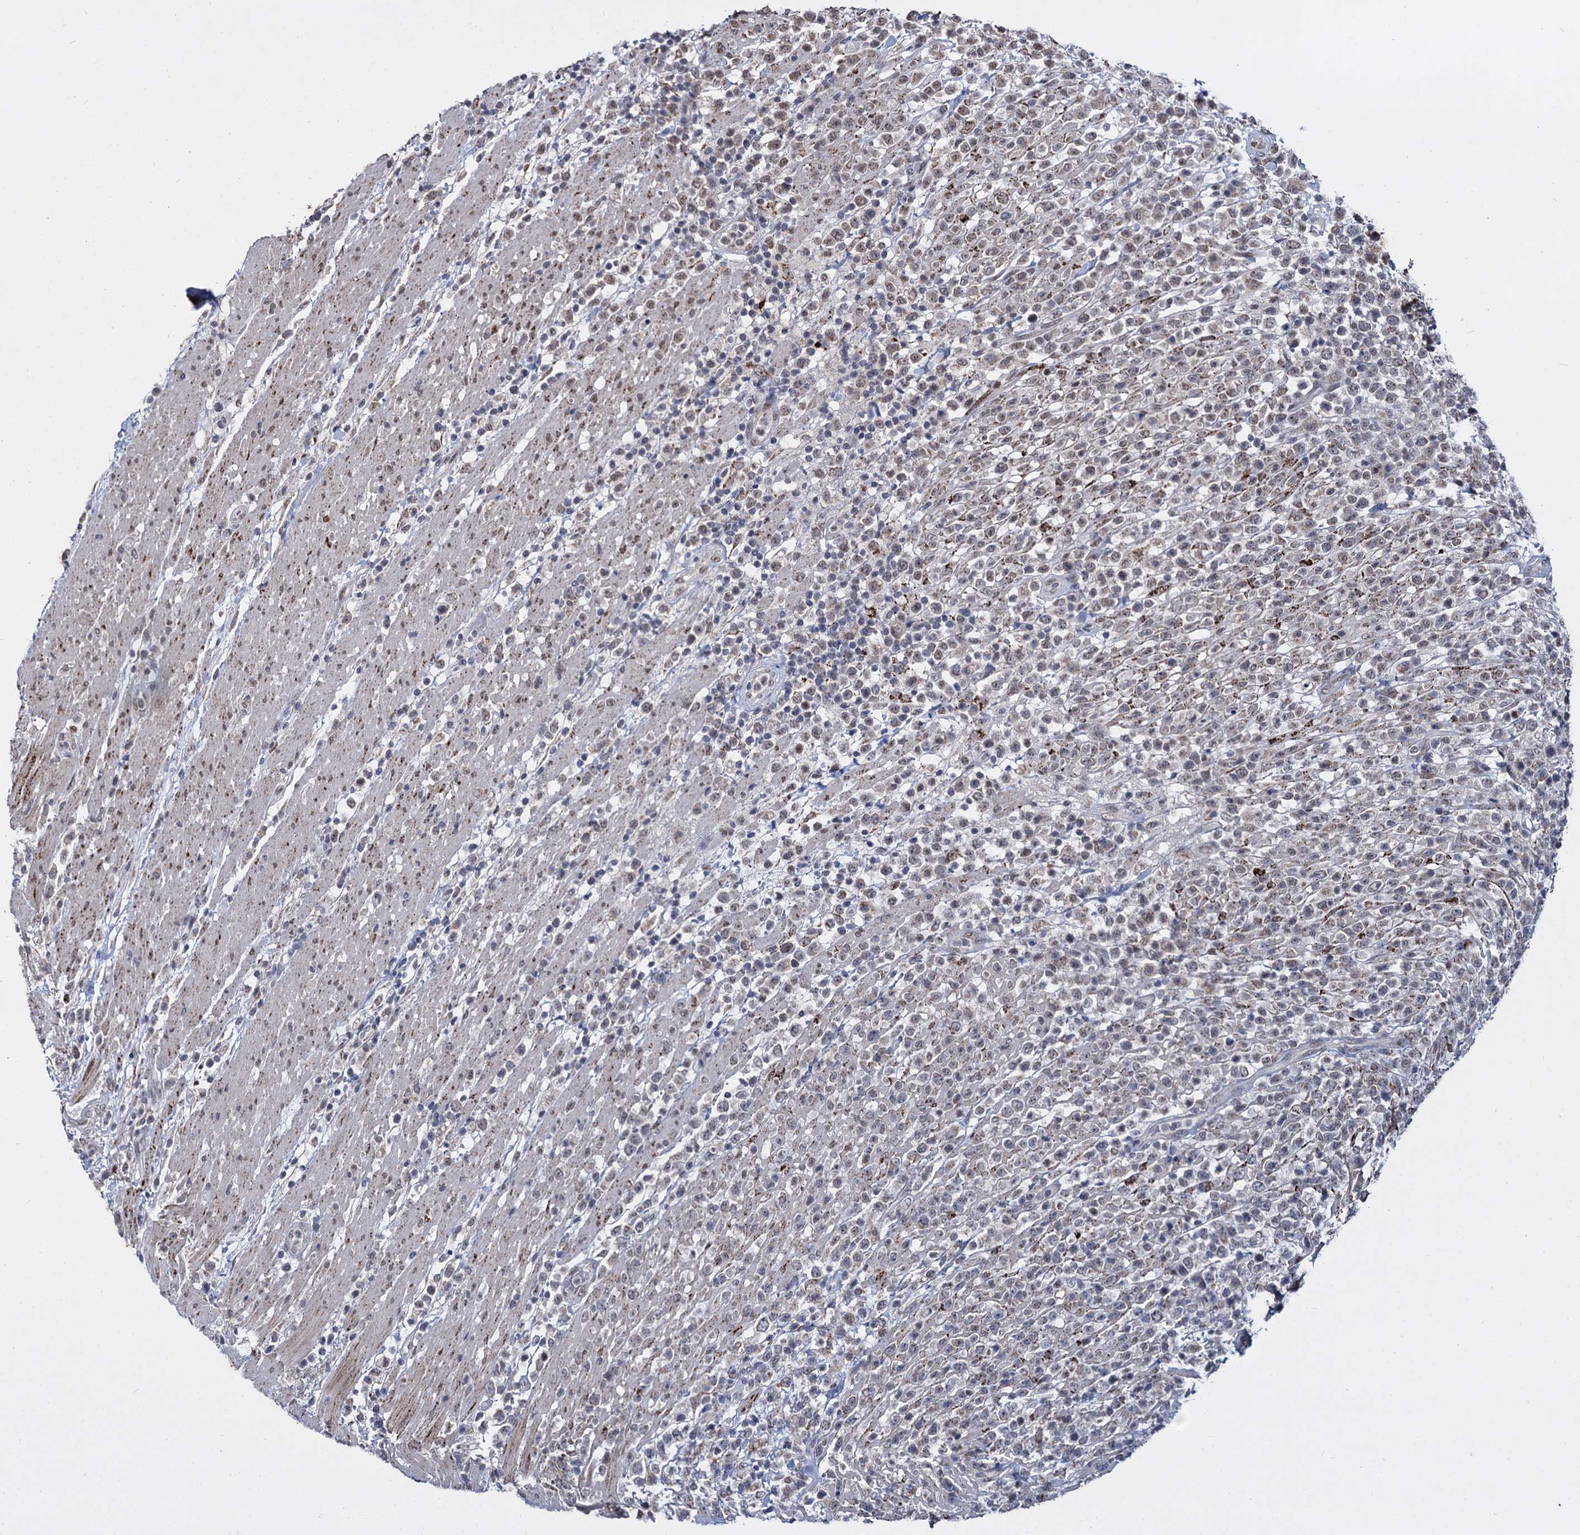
{"staining": {"intensity": "negative", "quantity": "none", "location": "none"}, "tissue": "lymphoma", "cell_type": "Tumor cells", "image_type": "cancer", "snomed": [{"axis": "morphology", "description": "Malignant lymphoma, non-Hodgkin's type, High grade"}, {"axis": "topography", "description": "Colon"}], "caption": "High-grade malignant lymphoma, non-Hodgkin's type stained for a protein using immunohistochemistry (IHC) displays no expression tumor cells.", "gene": "RPUSD4", "patient": {"sex": "female", "age": 53}}